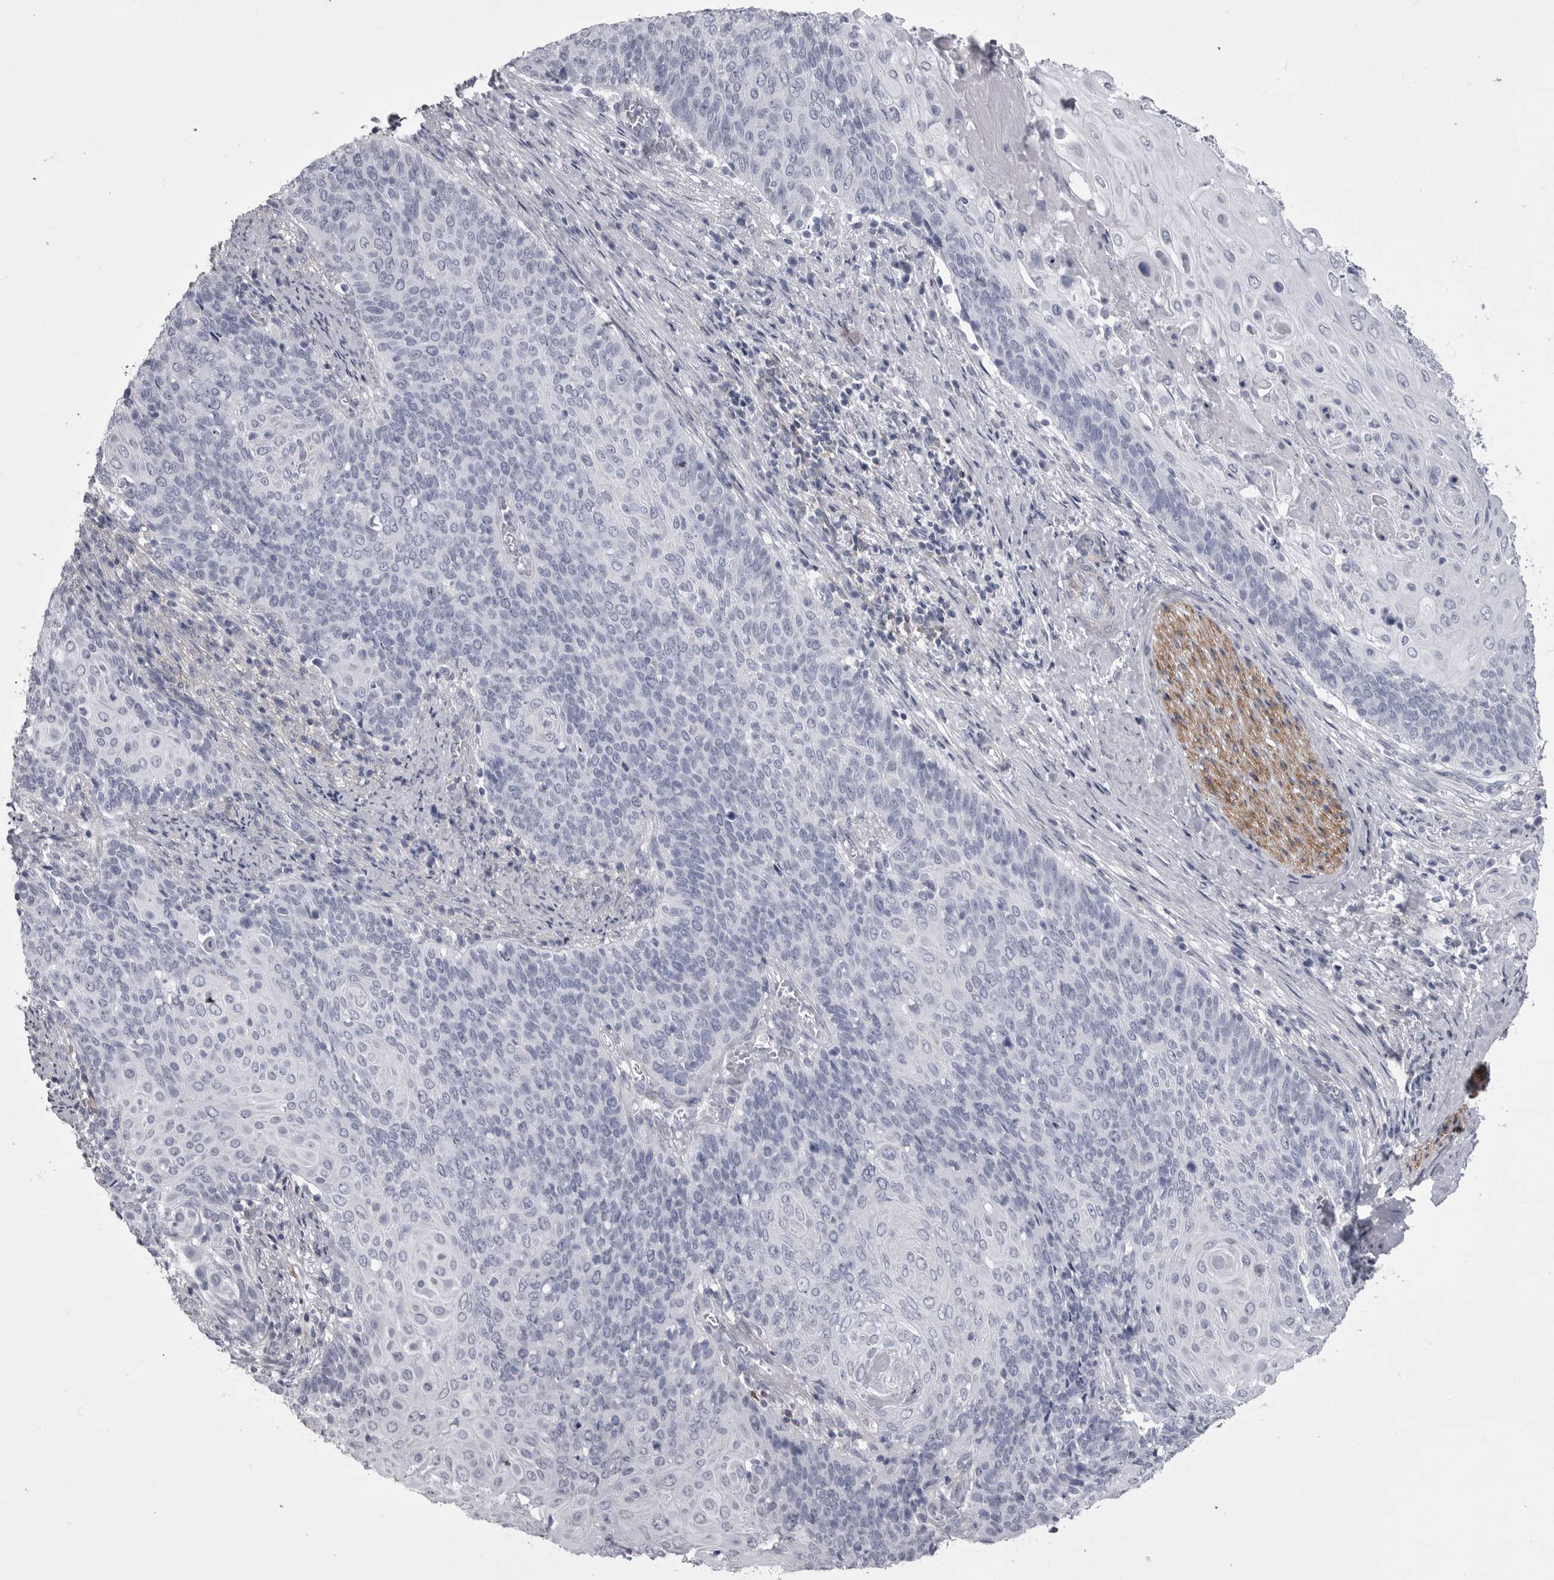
{"staining": {"intensity": "negative", "quantity": "none", "location": "none"}, "tissue": "cervical cancer", "cell_type": "Tumor cells", "image_type": "cancer", "snomed": [{"axis": "morphology", "description": "Squamous cell carcinoma, NOS"}, {"axis": "topography", "description": "Cervix"}], "caption": "IHC photomicrograph of neoplastic tissue: cervical cancer stained with DAB (3,3'-diaminobenzidine) reveals no significant protein expression in tumor cells. (Brightfield microscopy of DAB (3,3'-diaminobenzidine) IHC at high magnification).", "gene": "ANK2", "patient": {"sex": "female", "age": 39}}